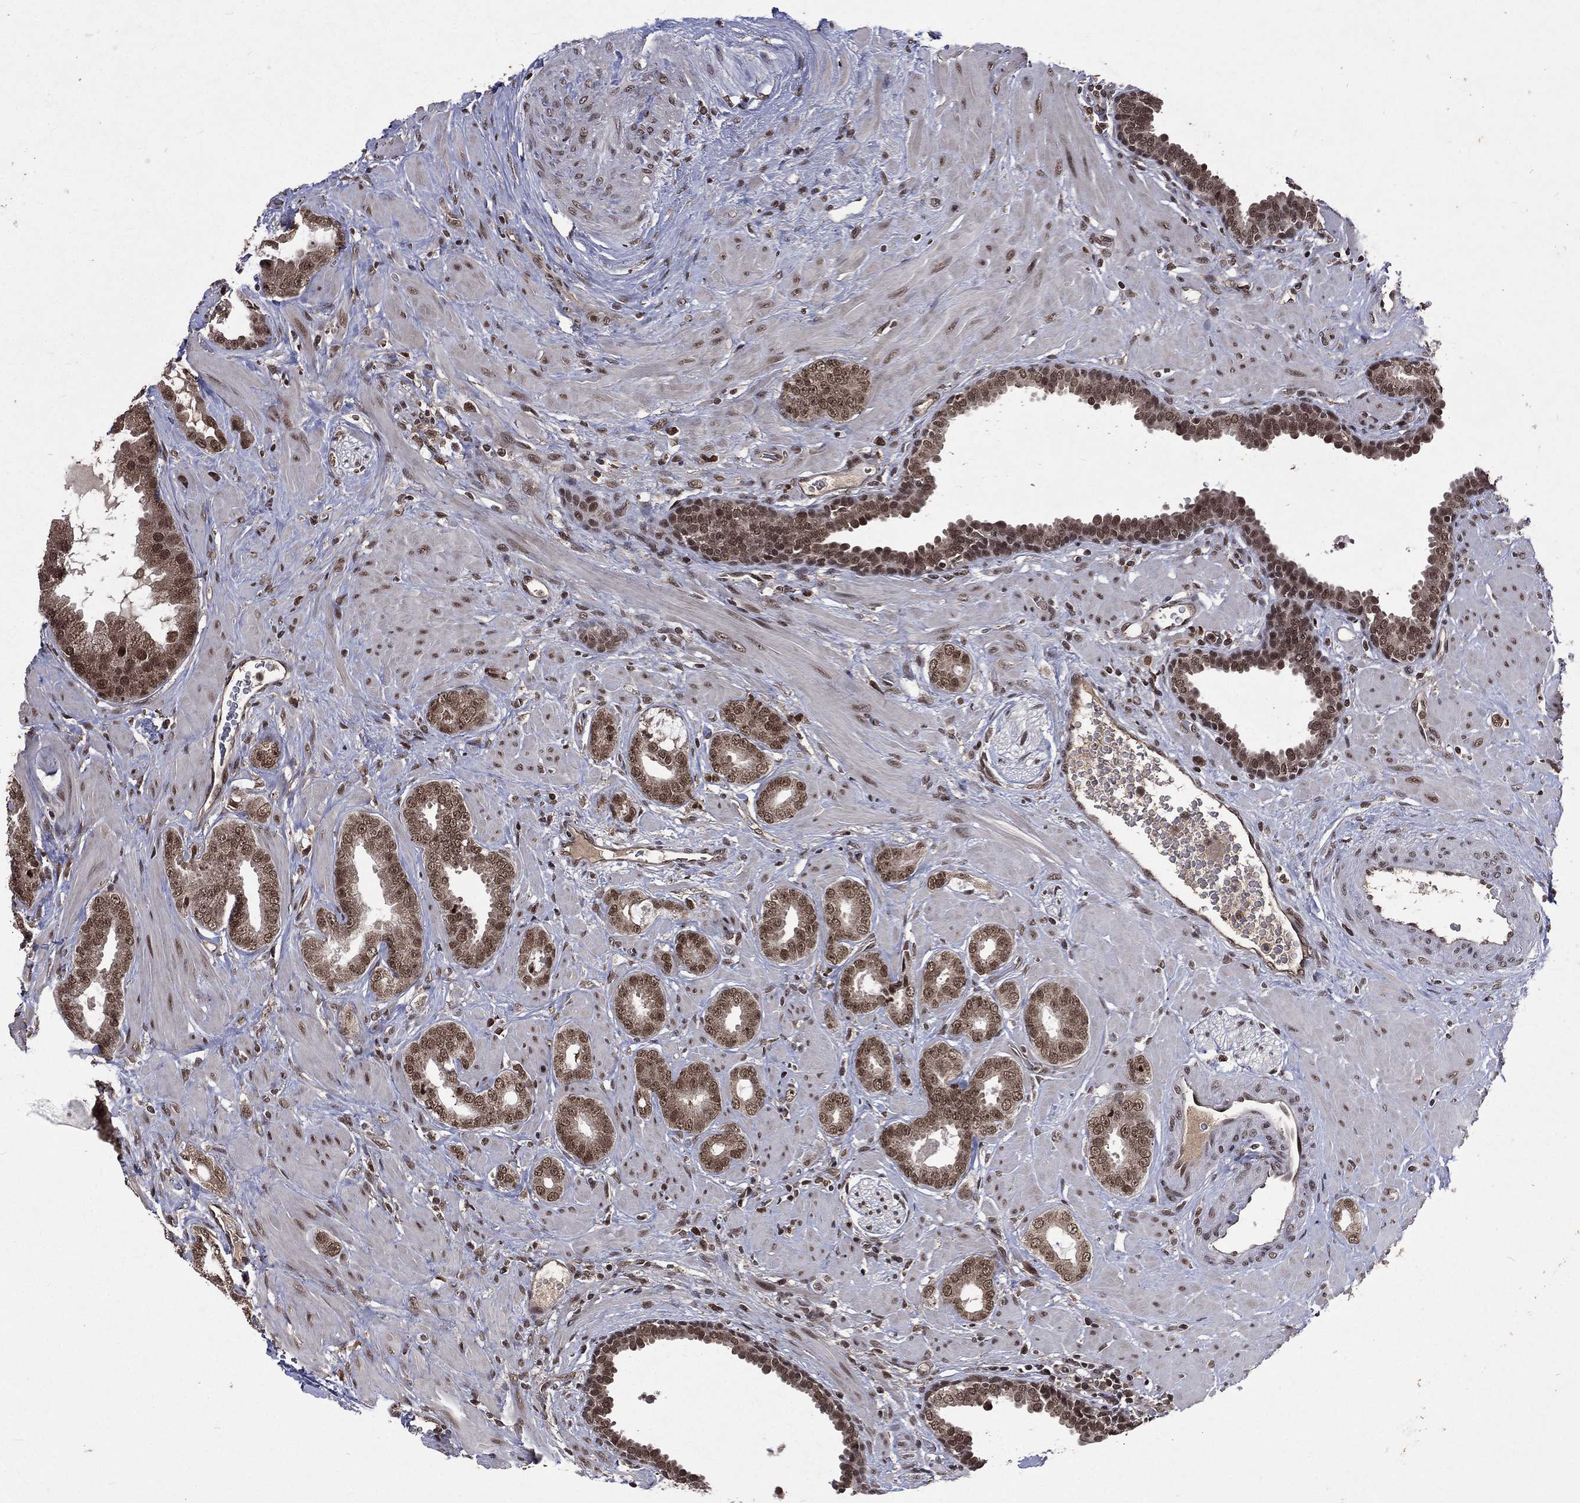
{"staining": {"intensity": "moderate", "quantity": ">75%", "location": "cytoplasmic/membranous,nuclear"}, "tissue": "prostate cancer", "cell_type": "Tumor cells", "image_type": "cancer", "snomed": [{"axis": "morphology", "description": "Adenocarcinoma, Low grade"}, {"axis": "topography", "description": "Prostate"}], "caption": "This histopathology image demonstrates adenocarcinoma (low-grade) (prostate) stained with immunohistochemistry to label a protein in brown. The cytoplasmic/membranous and nuclear of tumor cells show moderate positivity for the protein. Nuclei are counter-stained blue.", "gene": "DMAP1", "patient": {"sex": "male", "age": 68}}